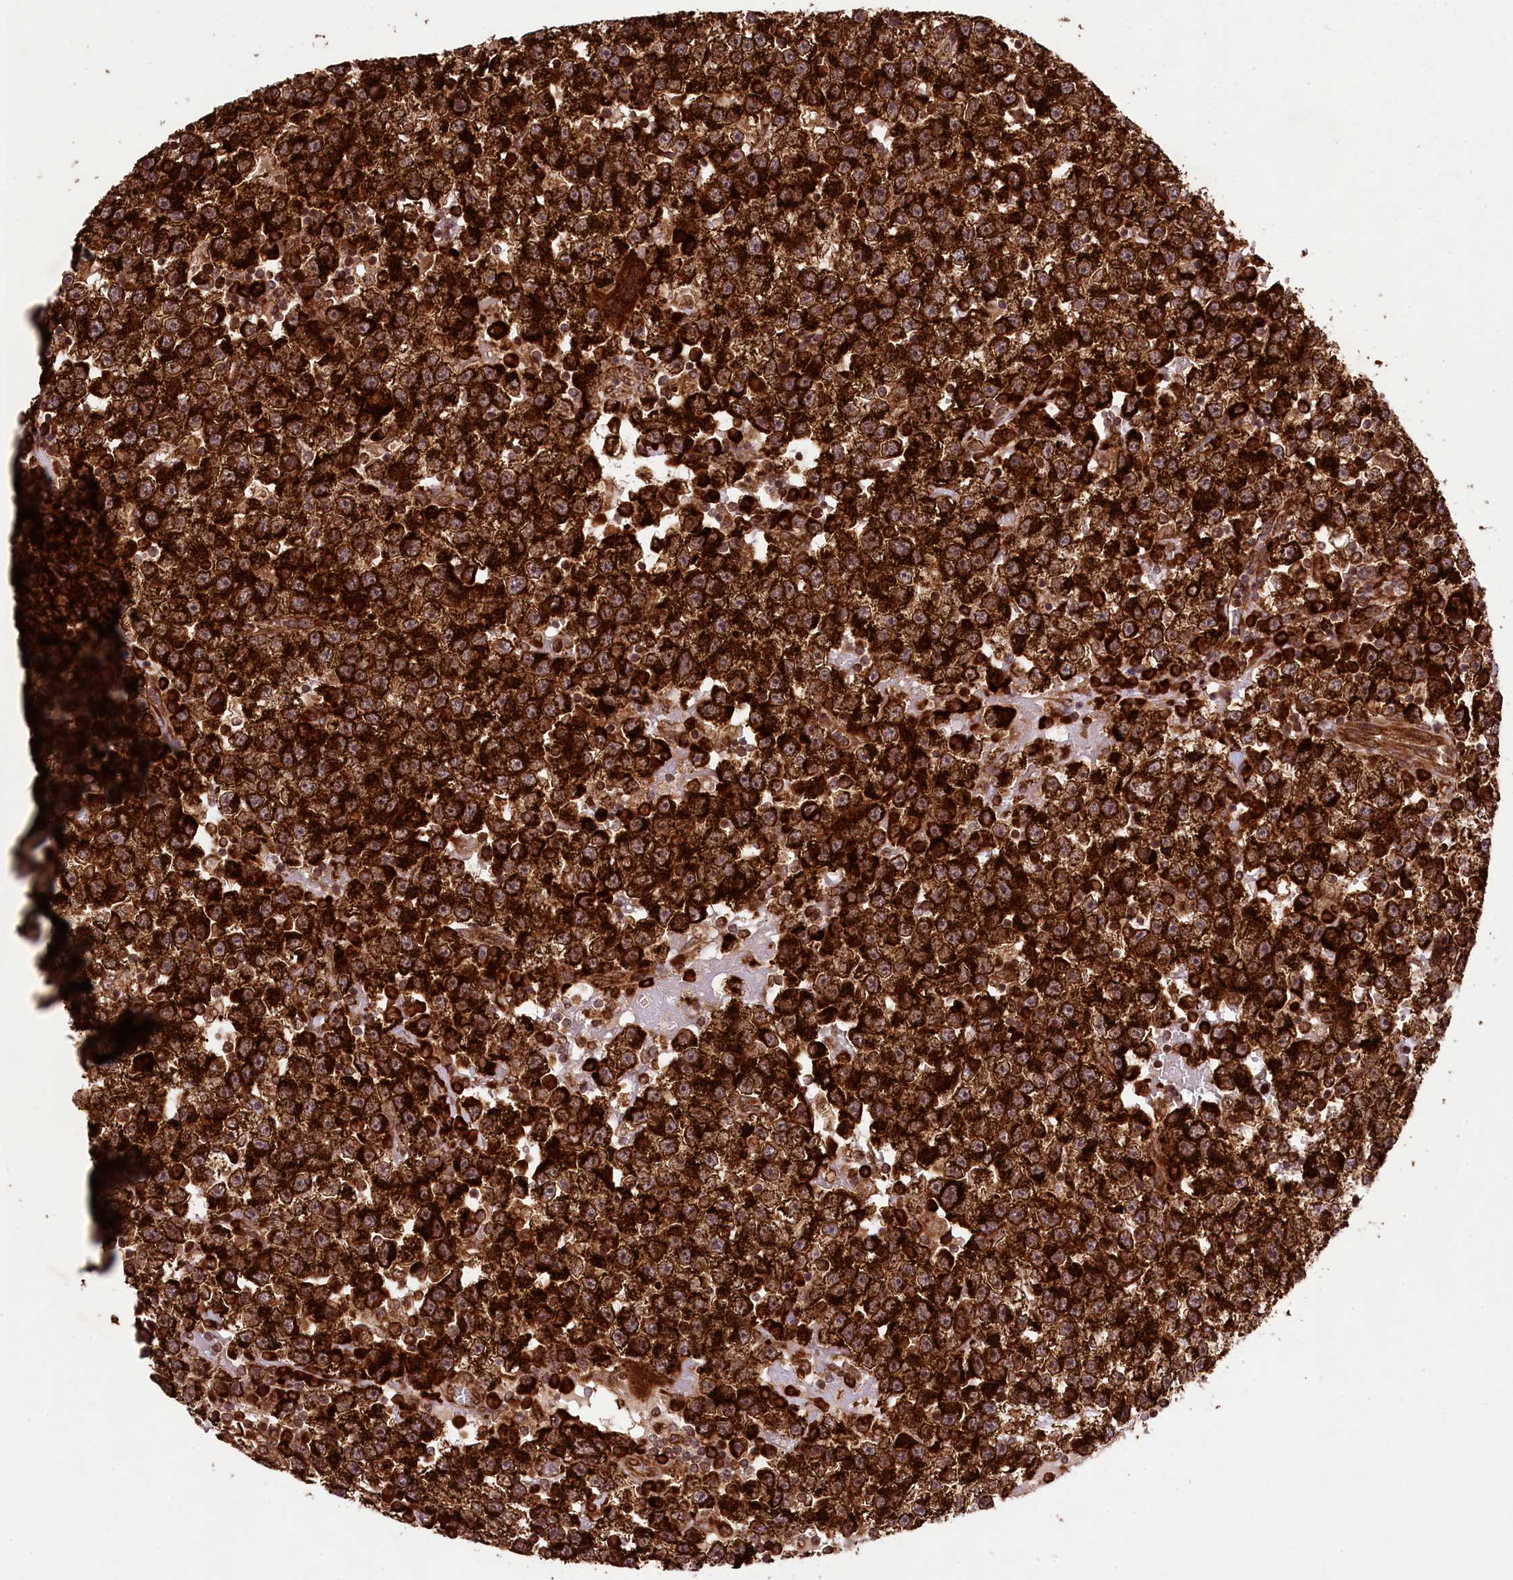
{"staining": {"intensity": "strong", "quantity": ">75%", "location": "cytoplasmic/membranous"}, "tissue": "testis cancer", "cell_type": "Tumor cells", "image_type": "cancer", "snomed": [{"axis": "morphology", "description": "Seminoma, NOS"}, {"axis": "topography", "description": "Testis"}], "caption": "DAB immunohistochemical staining of human seminoma (testis) displays strong cytoplasmic/membranous protein positivity in approximately >75% of tumor cells.", "gene": "LARP4", "patient": {"sex": "male", "age": 22}}